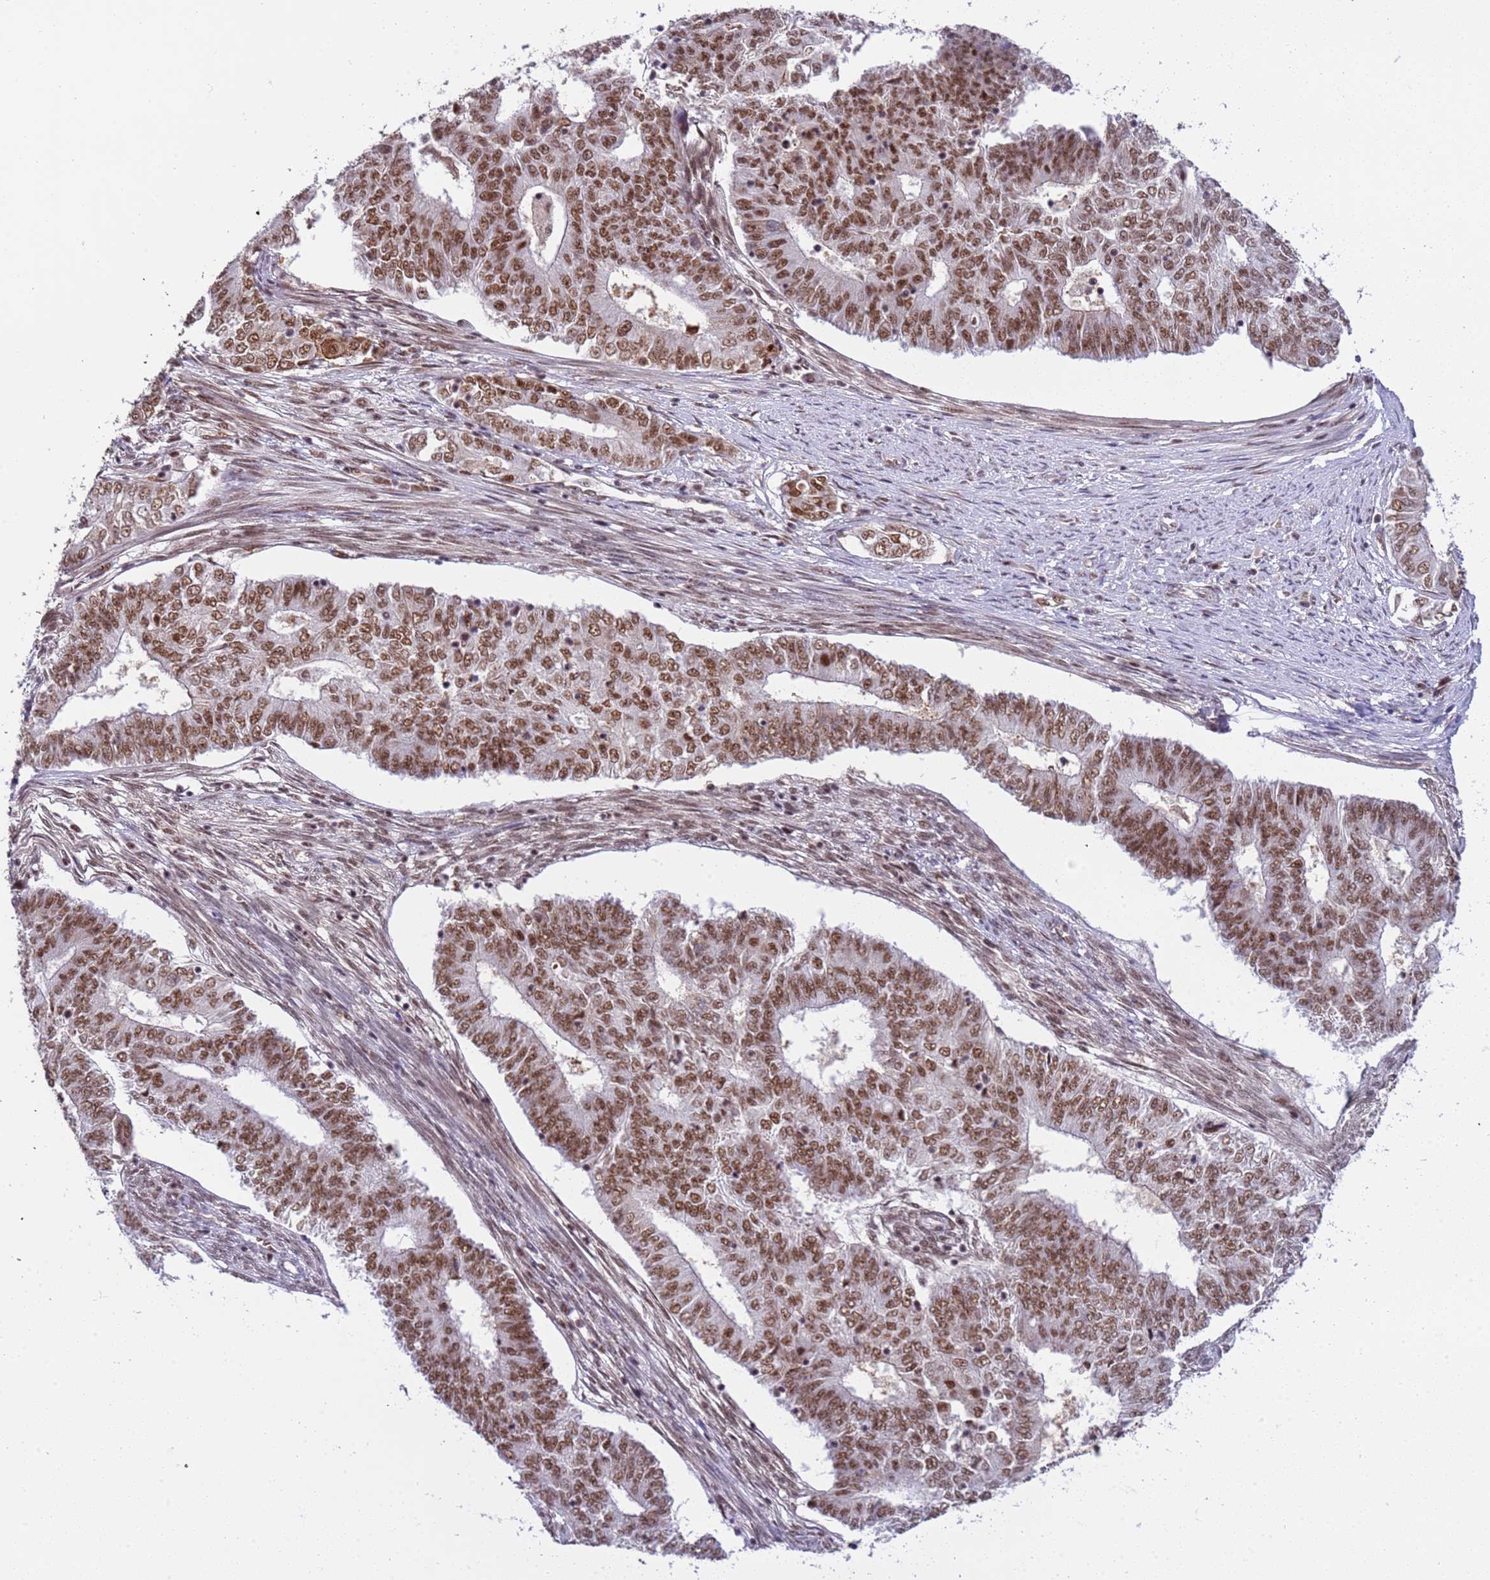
{"staining": {"intensity": "strong", "quantity": ">75%", "location": "nuclear"}, "tissue": "endometrial cancer", "cell_type": "Tumor cells", "image_type": "cancer", "snomed": [{"axis": "morphology", "description": "Adenocarcinoma, NOS"}, {"axis": "topography", "description": "Endometrium"}], "caption": "Human adenocarcinoma (endometrial) stained with a brown dye displays strong nuclear positive positivity in approximately >75% of tumor cells.", "gene": "SRRT", "patient": {"sex": "female", "age": 62}}